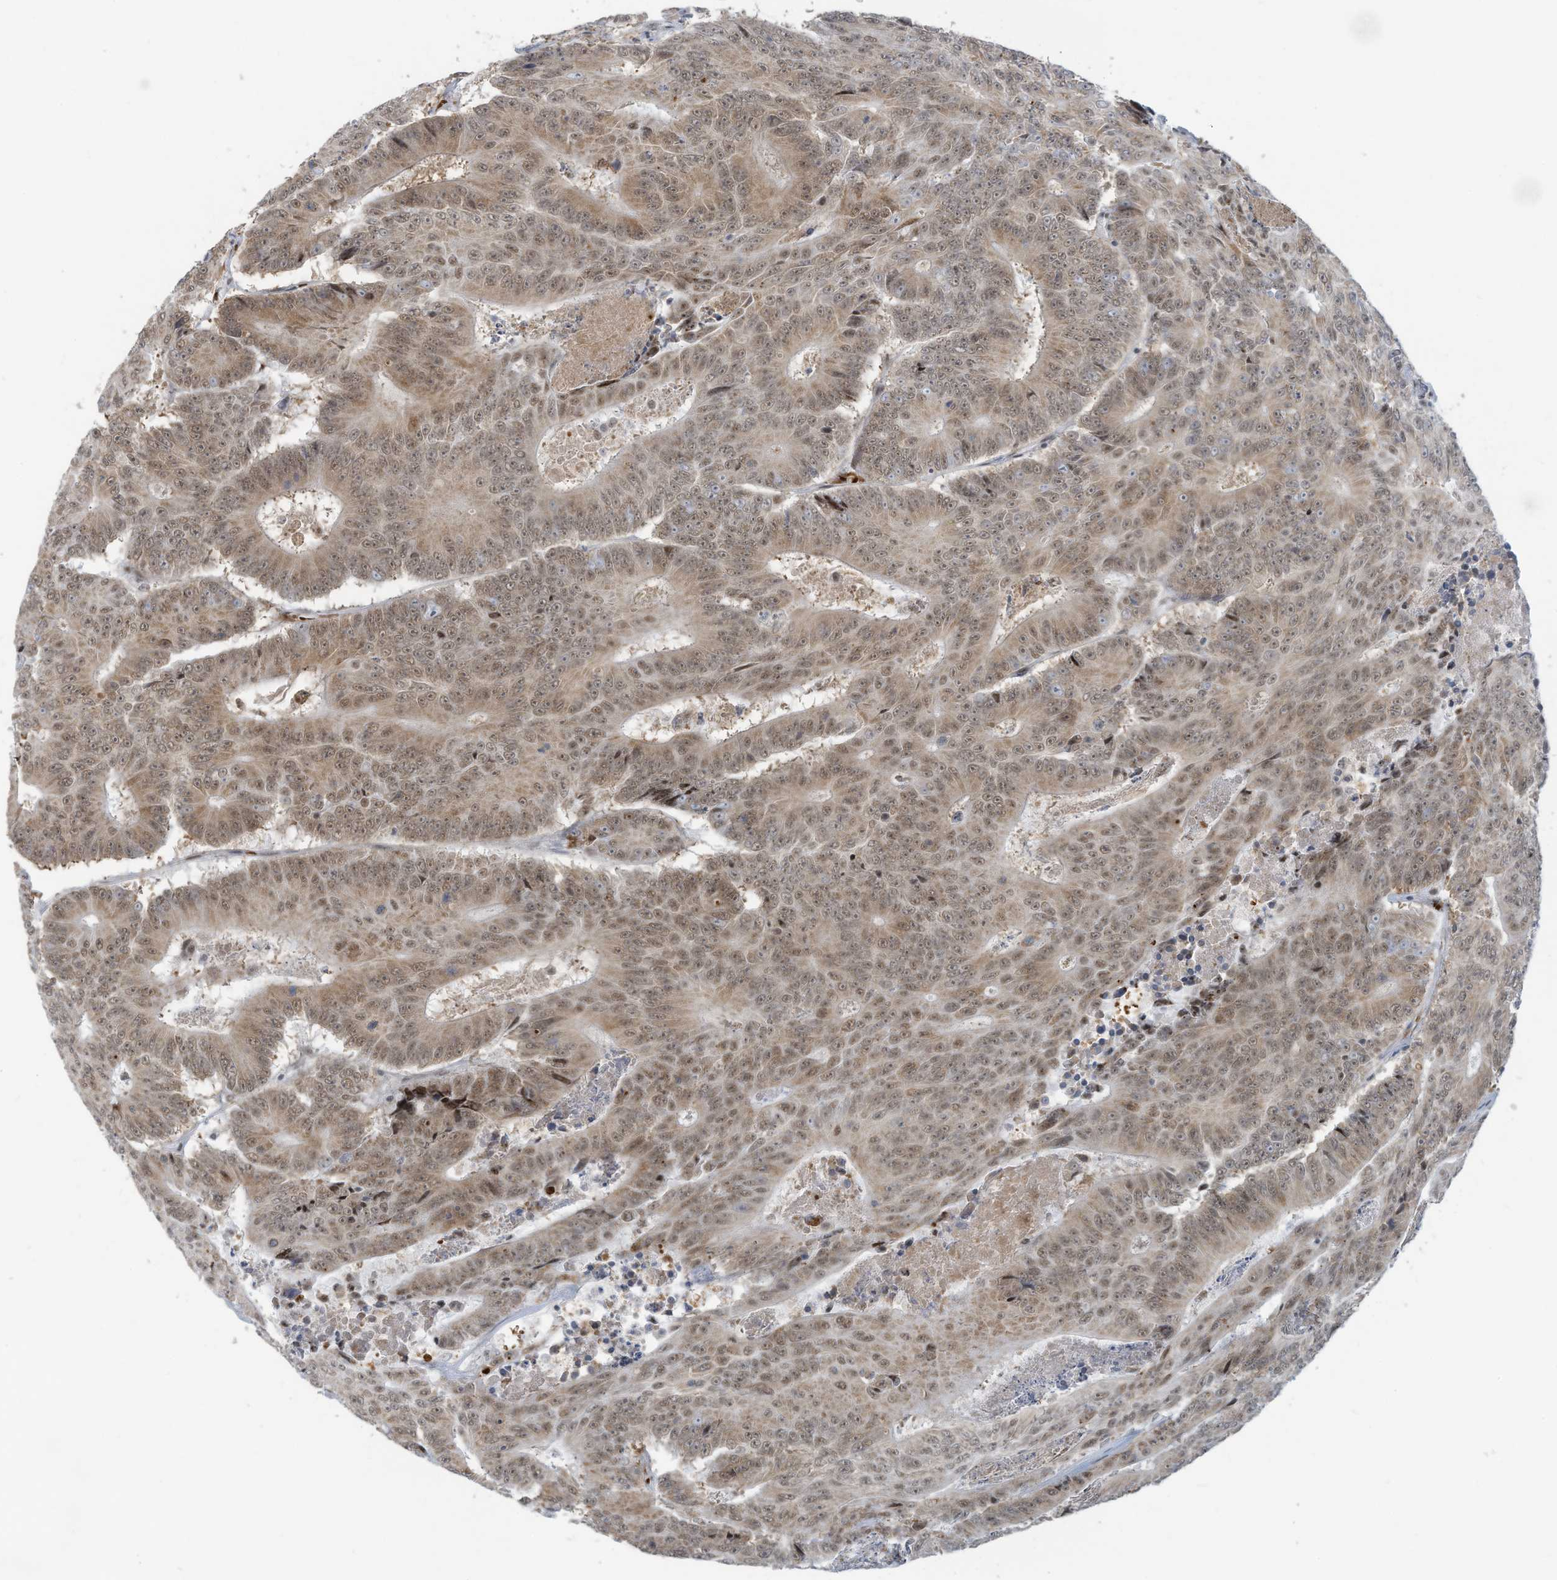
{"staining": {"intensity": "moderate", "quantity": ">75%", "location": "cytoplasmic/membranous,nuclear"}, "tissue": "colorectal cancer", "cell_type": "Tumor cells", "image_type": "cancer", "snomed": [{"axis": "morphology", "description": "Adenocarcinoma, NOS"}, {"axis": "topography", "description": "Colon"}], "caption": "The immunohistochemical stain shows moderate cytoplasmic/membranous and nuclear expression in tumor cells of colorectal adenocarcinoma tissue. (Stains: DAB in brown, nuclei in blue, Microscopy: brightfield microscopy at high magnification).", "gene": "ECT2L", "patient": {"sex": "male", "age": 83}}